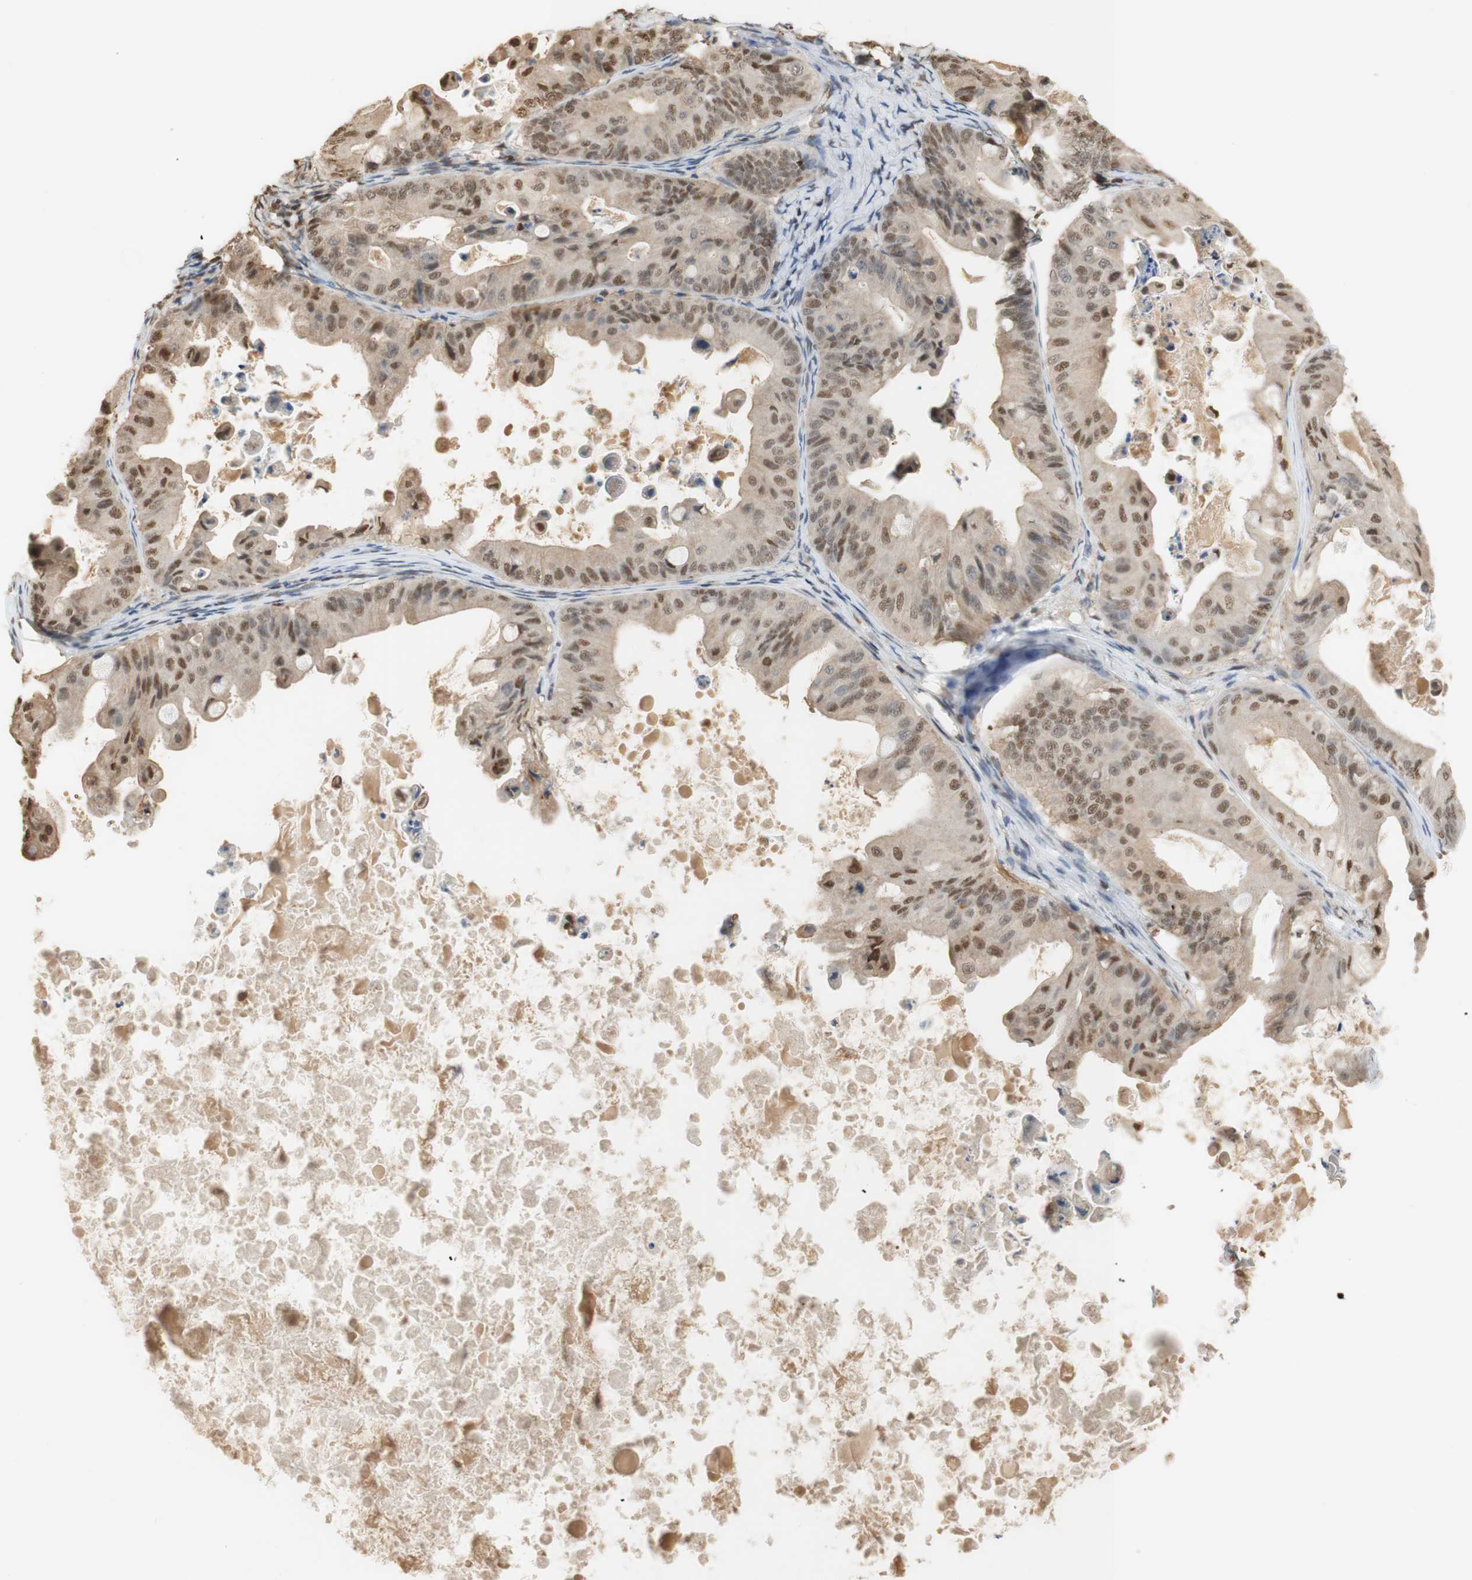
{"staining": {"intensity": "moderate", "quantity": ">75%", "location": "cytoplasmic/membranous,nuclear"}, "tissue": "ovarian cancer", "cell_type": "Tumor cells", "image_type": "cancer", "snomed": [{"axis": "morphology", "description": "Cystadenocarcinoma, mucinous, NOS"}, {"axis": "topography", "description": "Ovary"}], "caption": "A photomicrograph showing moderate cytoplasmic/membranous and nuclear staining in about >75% of tumor cells in ovarian cancer, as visualized by brown immunohistochemical staining.", "gene": "NAP1L4", "patient": {"sex": "female", "age": 37}}